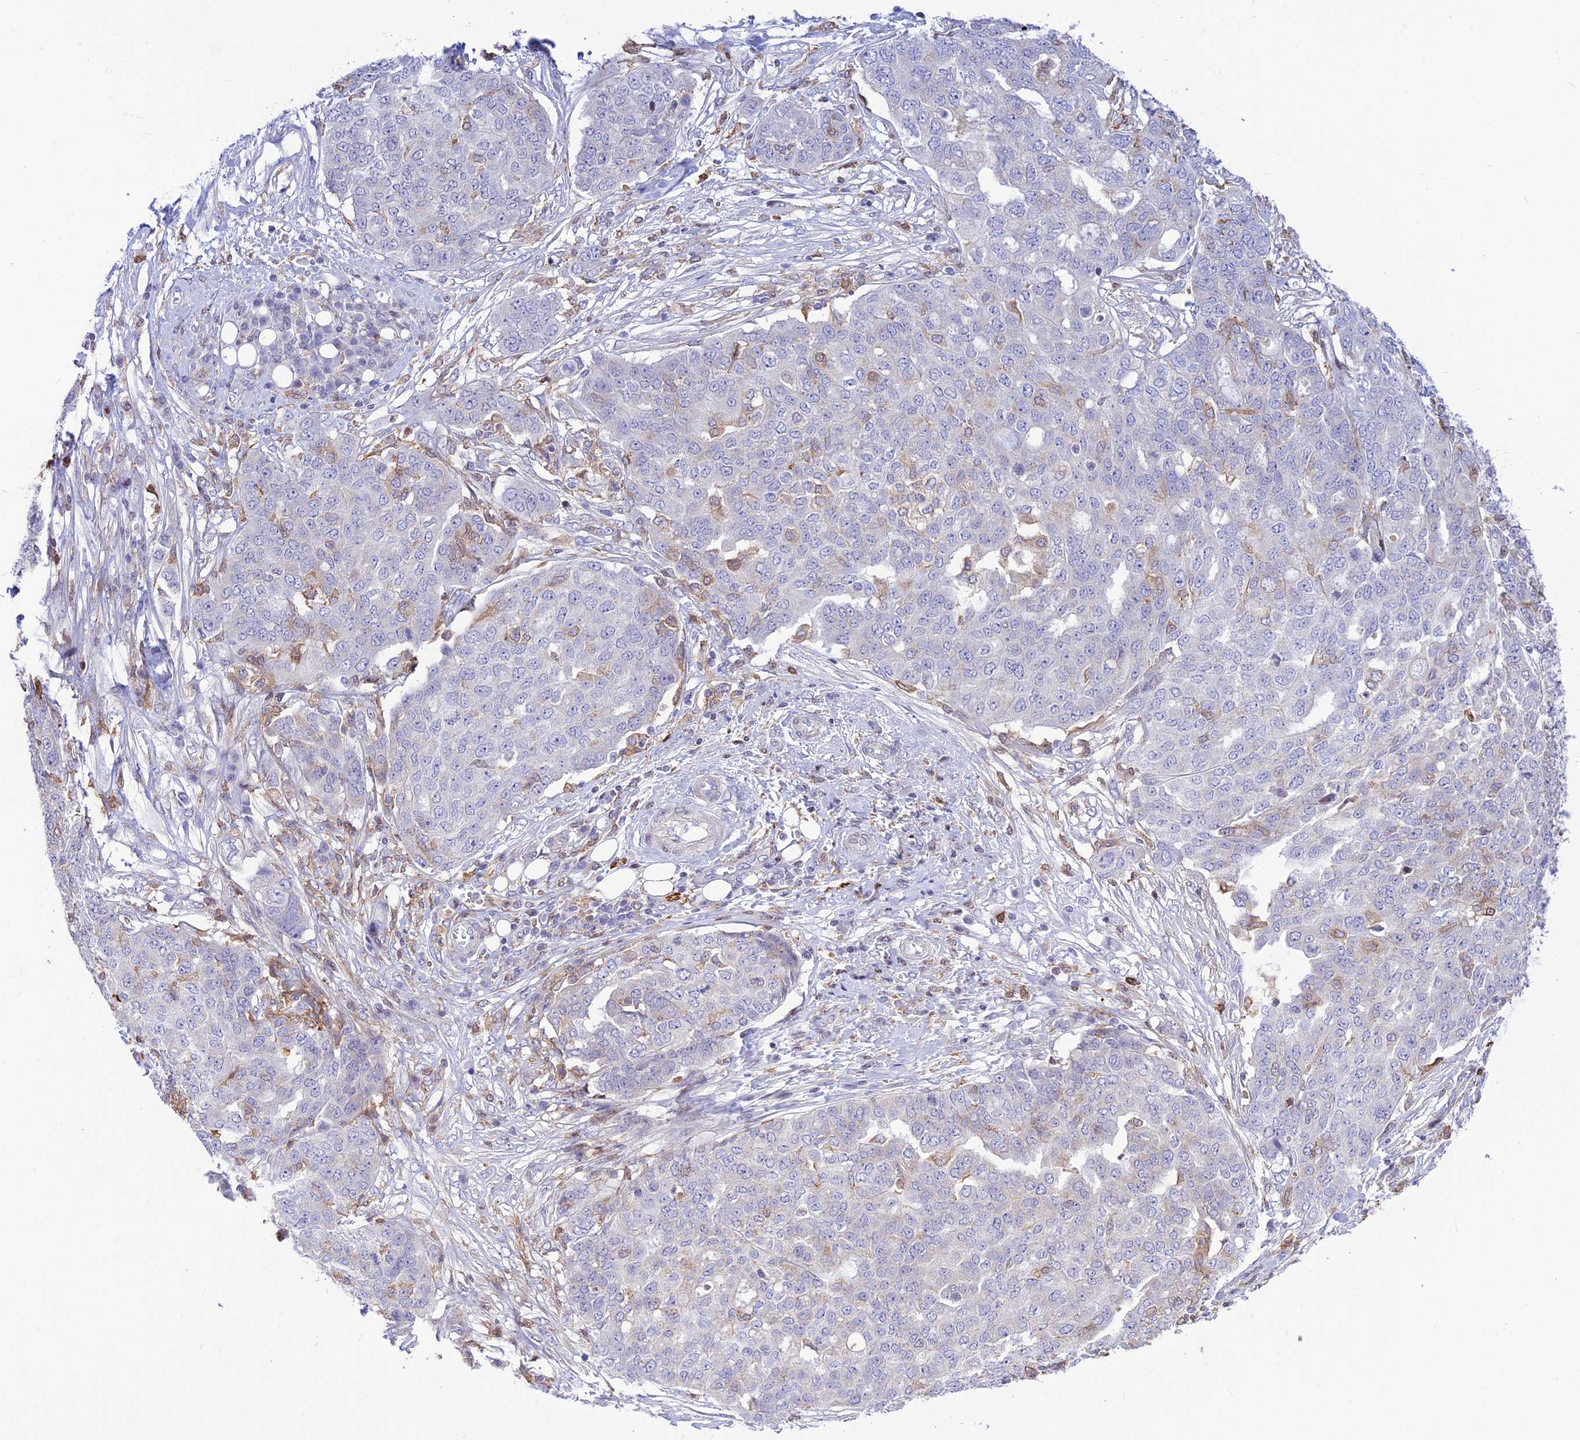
{"staining": {"intensity": "negative", "quantity": "none", "location": "none"}, "tissue": "ovarian cancer", "cell_type": "Tumor cells", "image_type": "cancer", "snomed": [{"axis": "morphology", "description": "Cystadenocarcinoma, serous, NOS"}, {"axis": "topography", "description": "Soft tissue"}, {"axis": "topography", "description": "Ovary"}], "caption": "This micrograph is of serous cystadenocarcinoma (ovarian) stained with immunohistochemistry to label a protein in brown with the nuclei are counter-stained blue. There is no staining in tumor cells. (DAB (3,3'-diaminobenzidine) immunohistochemistry (IHC) with hematoxylin counter stain).", "gene": "FAM186B", "patient": {"sex": "female", "age": 57}}